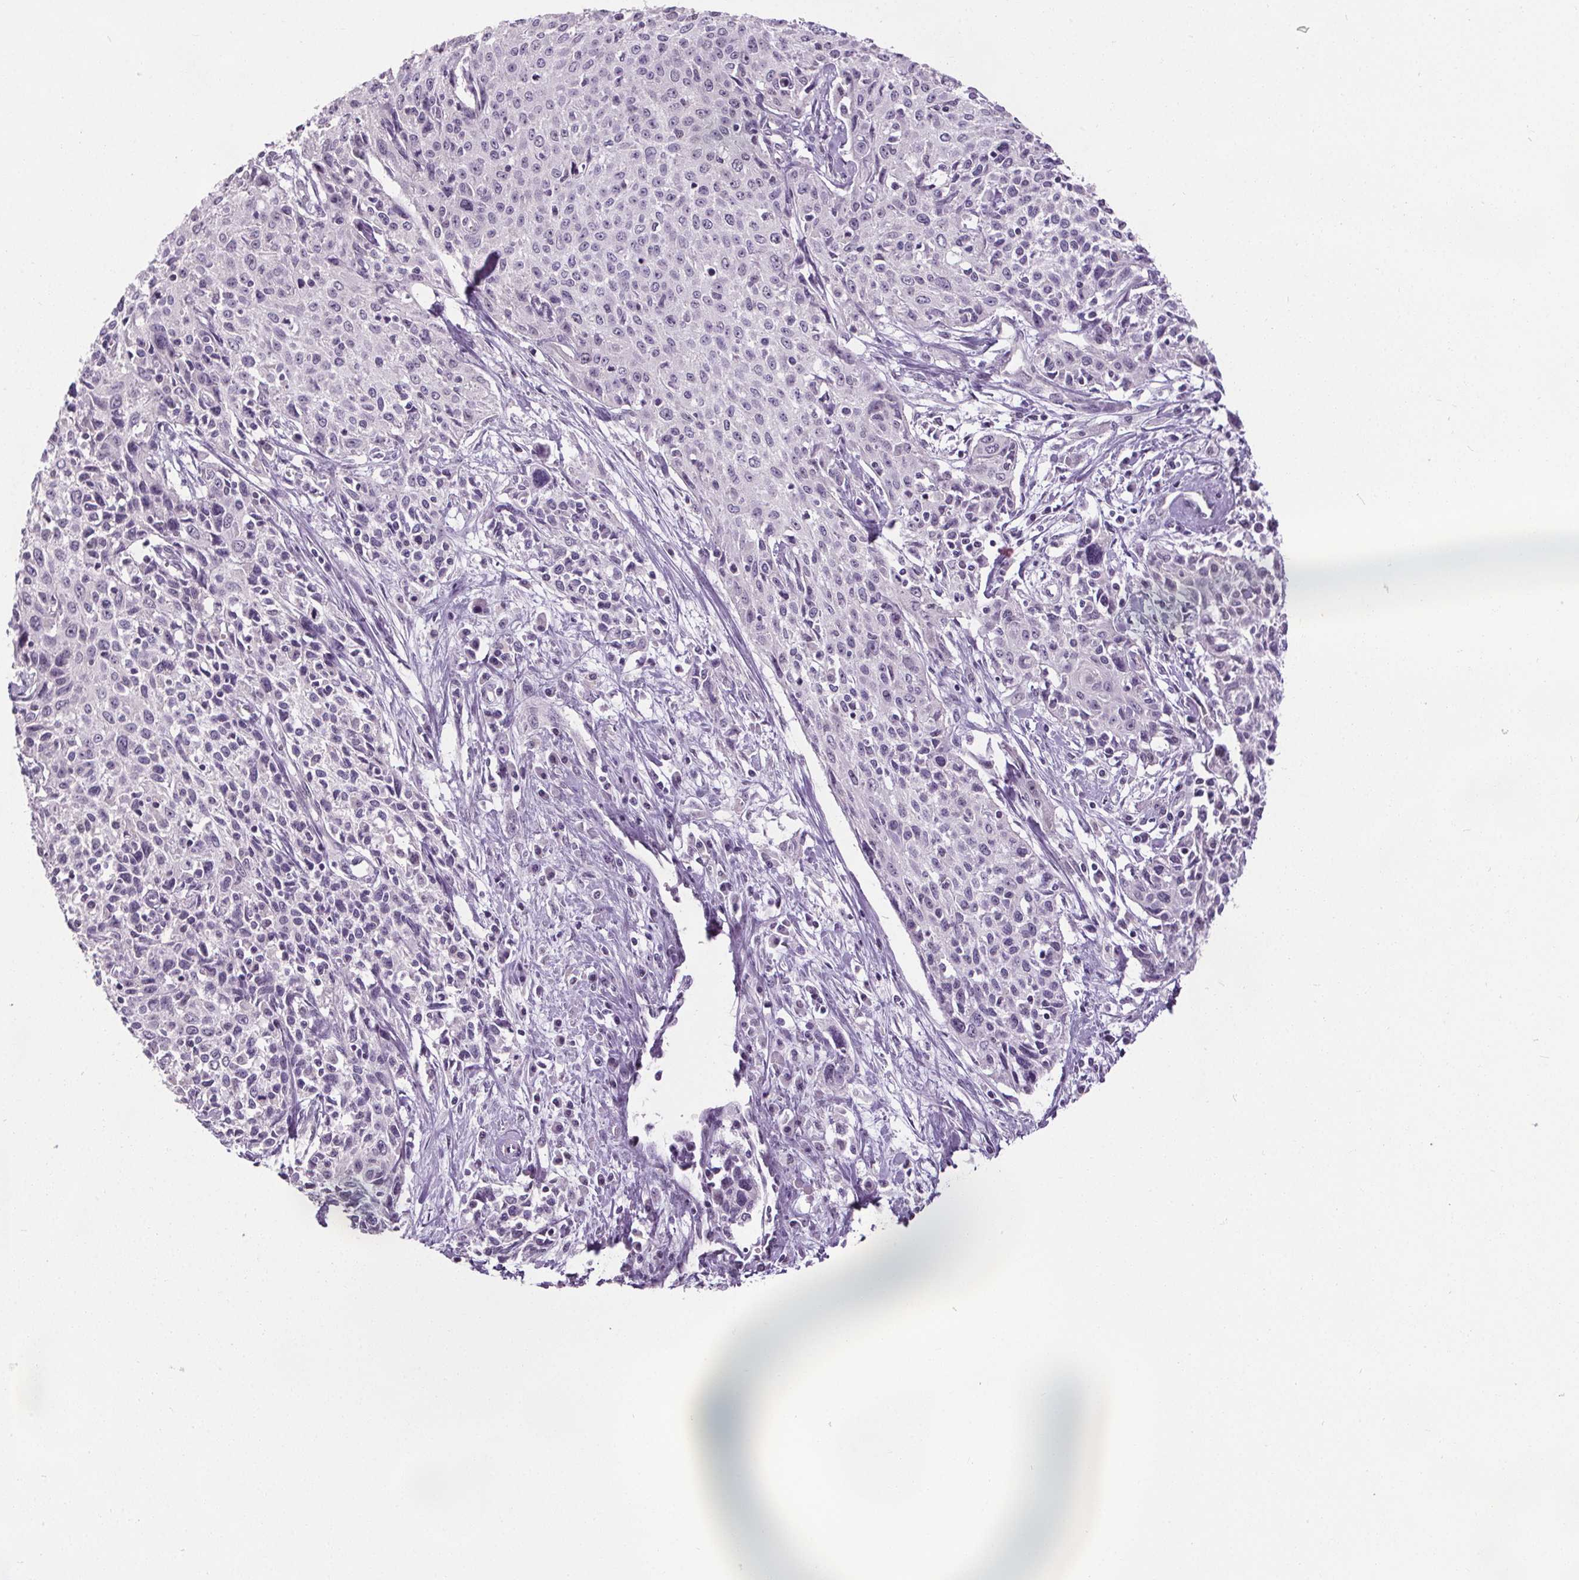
{"staining": {"intensity": "negative", "quantity": "none", "location": "none"}, "tissue": "cervical cancer", "cell_type": "Tumor cells", "image_type": "cancer", "snomed": [{"axis": "morphology", "description": "Squamous cell carcinoma, NOS"}, {"axis": "topography", "description": "Cervix"}], "caption": "Human cervical cancer (squamous cell carcinoma) stained for a protein using IHC displays no positivity in tumor cells.", "gene": "SLC2A9", "patient": {"sex": "female", "age": 38}}